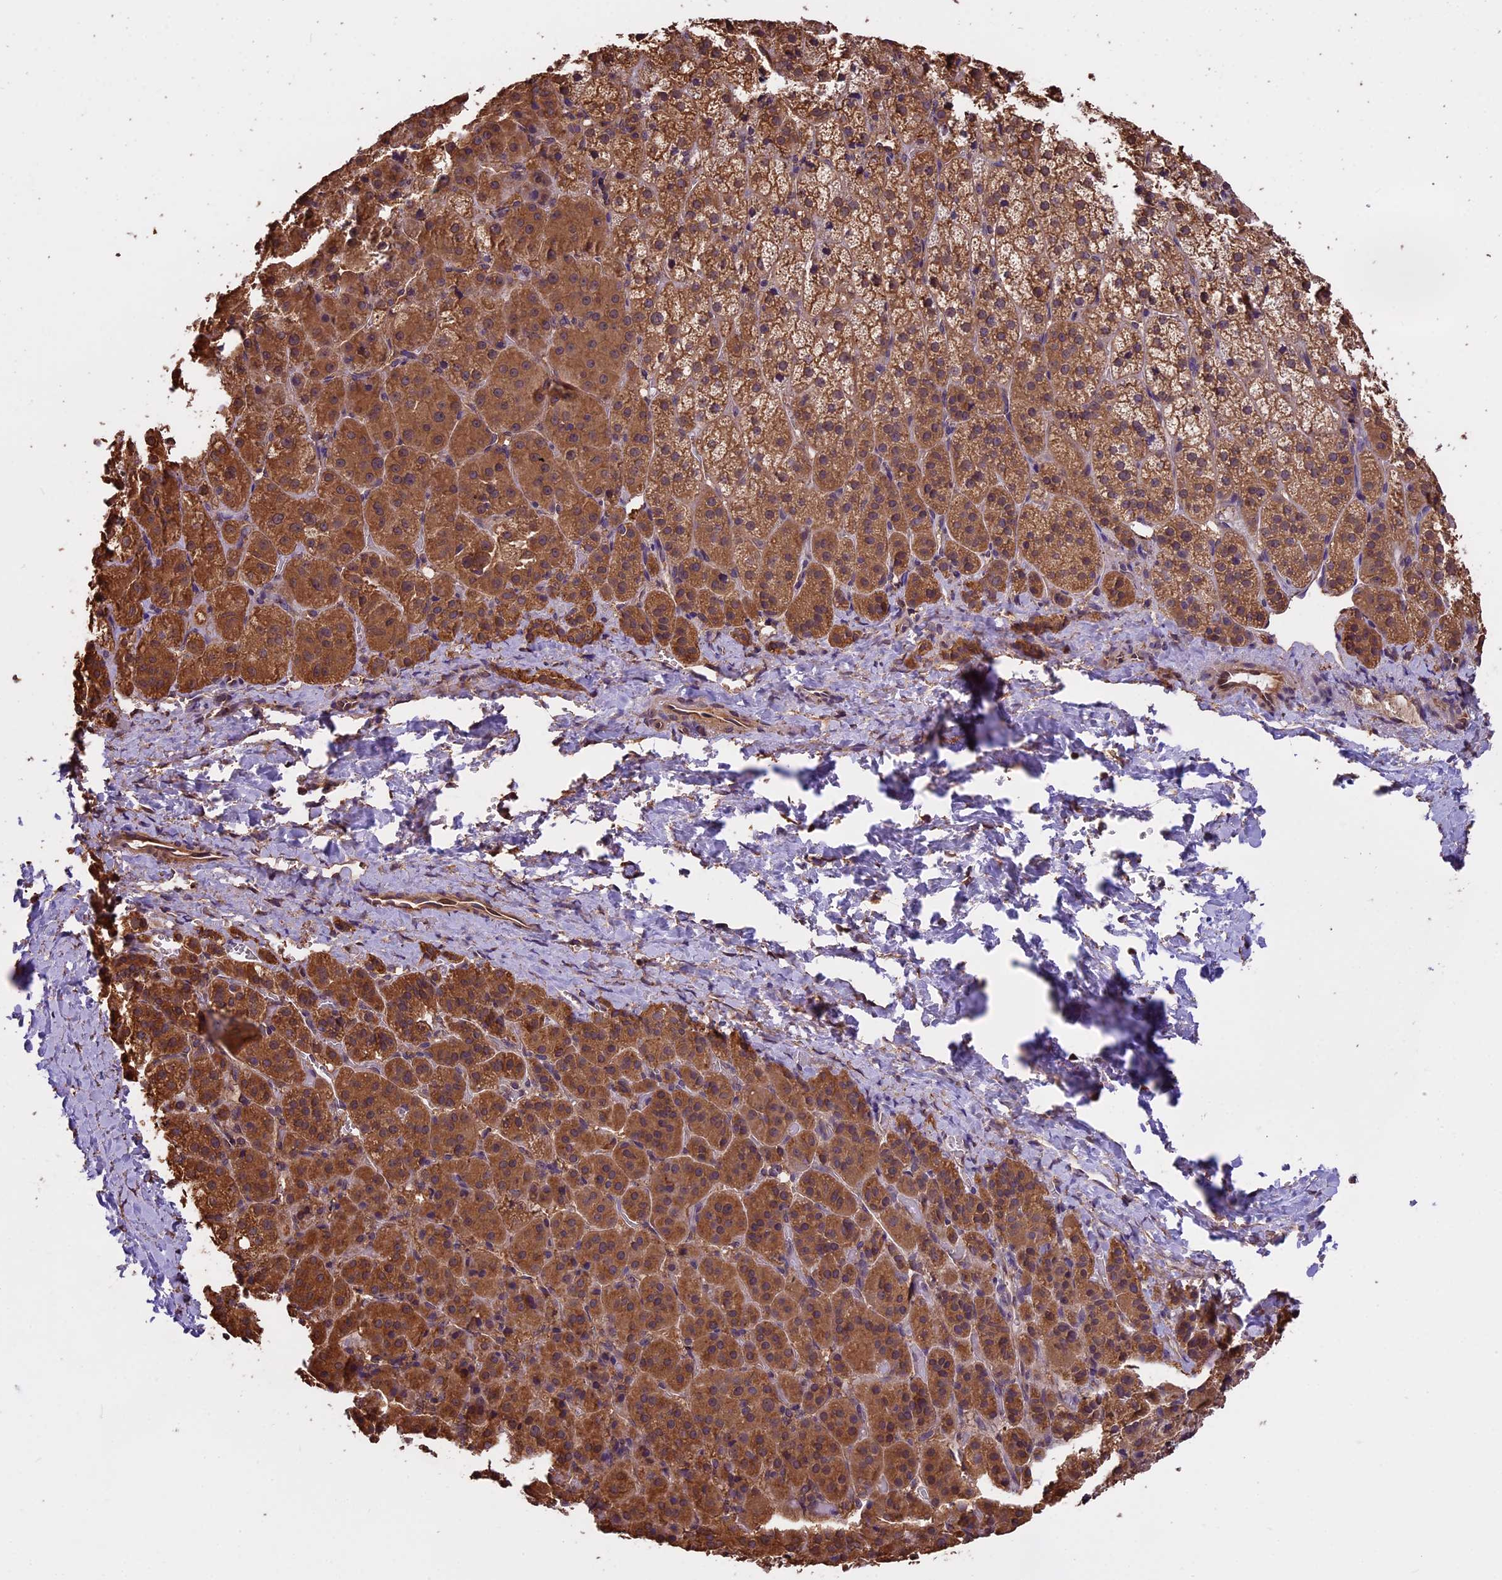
{"staining": {"intensity": "moderate", "quantity": ">75%", "location": "cytoplasmic/membranous"}, "tissue": "adrenal gland", "cell_type": "Glandular cells", "image_type": "normal", "snomed": [{"axis": "morphology", "description": "Normal tissue, NOS"}, {"axis": "topography", "description": "Adrenal gland"}], "caption": "Glandular cells reveal moderate cytoplasmic/membranous expression in approximately >75% of cells in benign adrenal gland. (DAB (3,3'-diaminobenzidine) = brown stain, brightfield microscopy at high magnification).", "gene": "CHMP2A", "patient": {"sex": "female", "age": 57}}